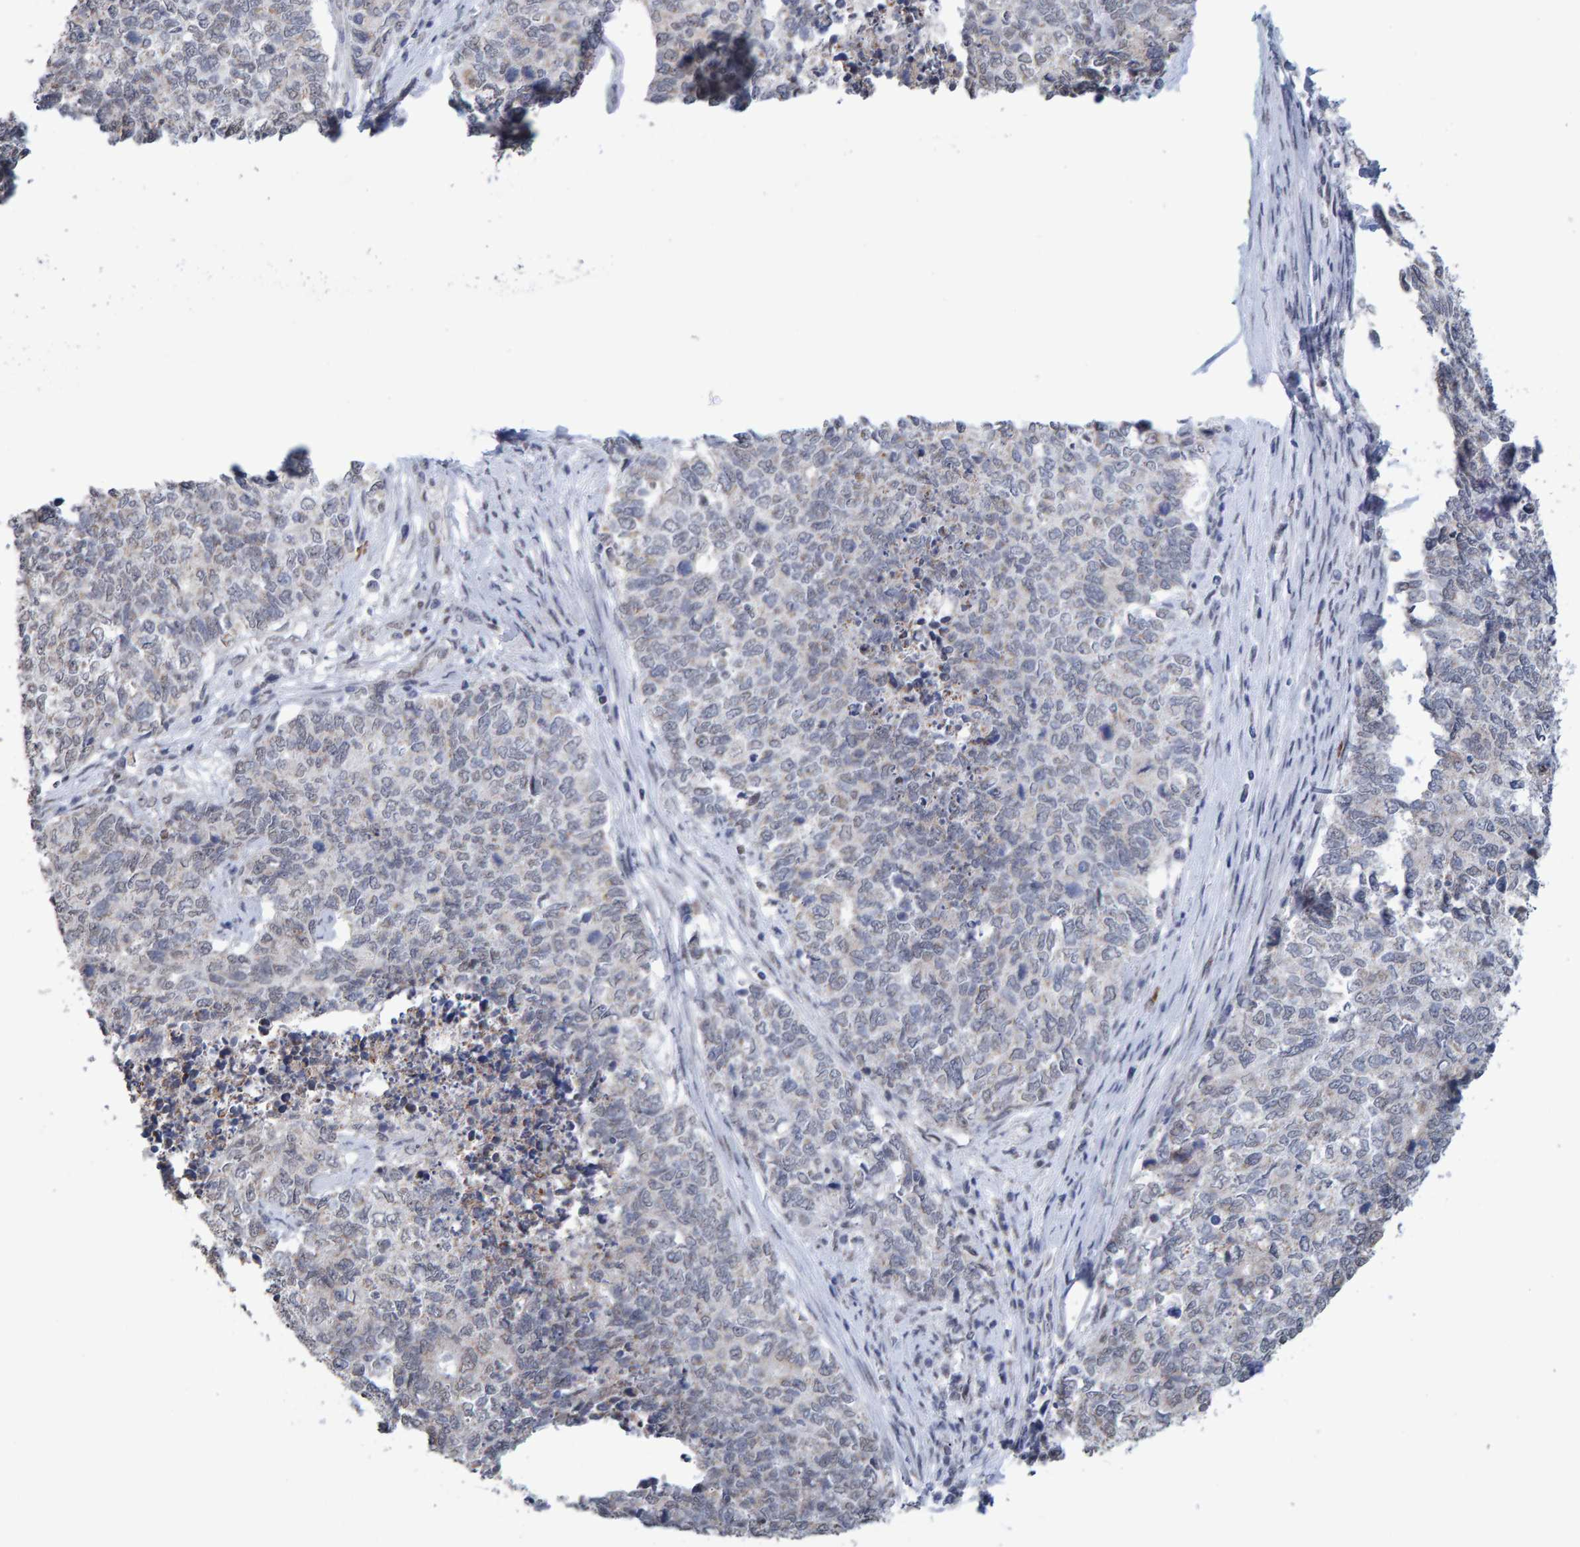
{"staining": {"intensity": "negative", "quantity": "none", "location": "none"}, "tissue": "cervical cancer", "cell_type": "Tumor cells", "image_type": "cancer", "snomed": [{"axis": "morphology", "description": "Squamous cell carcinoma, NOS"}, {"axis": "topography", "description": "Cervix"}], "caption": "Protein analysis of squamous cell carcinoma (cervical) exhibits no significant expression in tumor cells.", "gene": "USP43", "patient": {"sex": "female", "age": 63}}